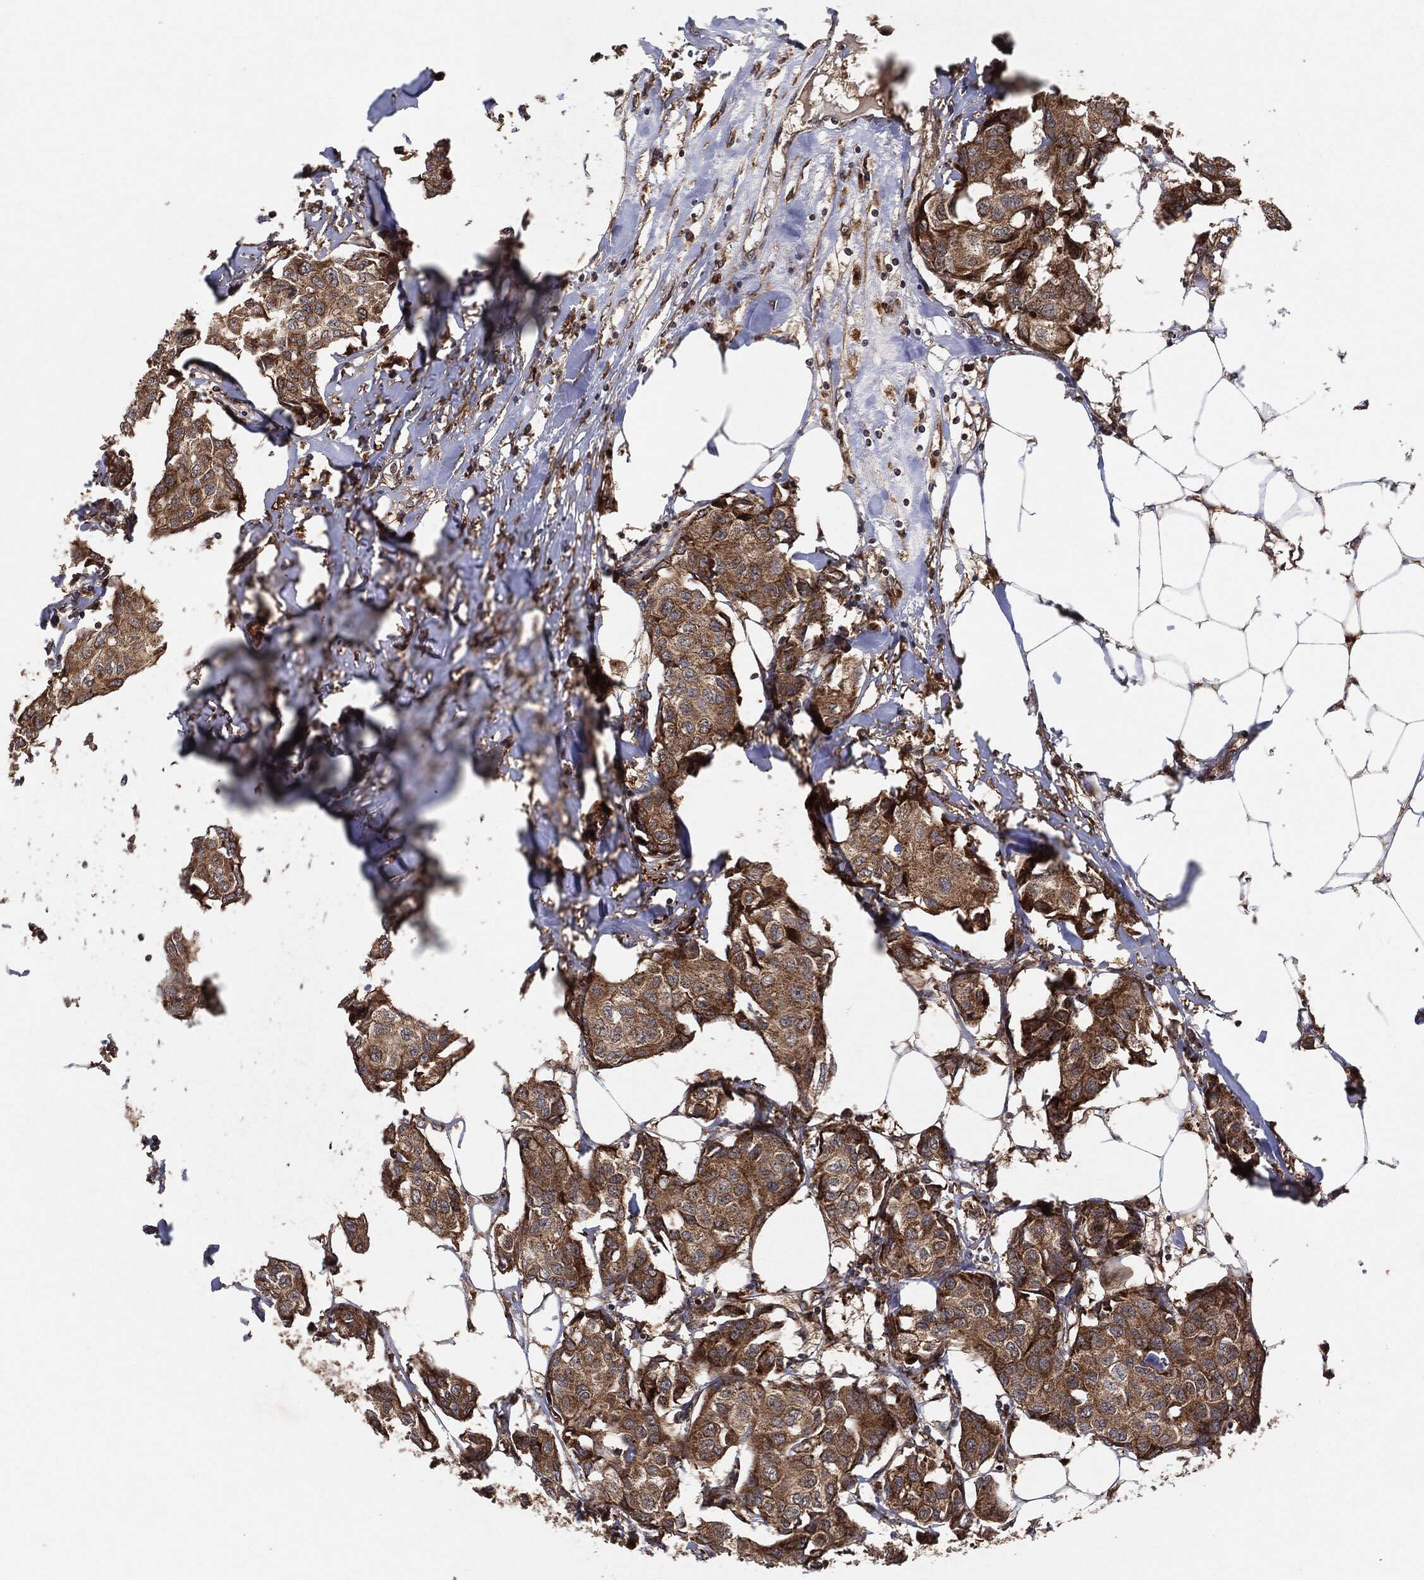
{"staining": {"intensity": "moderate", "quantity": ">75%", "location": "cytoplasmic/membranous"}, "tissue": "breast cancer", "cell_type": "Tumor cells", "image_type": "cancer", "snomed": [{"axis": "morphology", "description": "Duct carcinoma"}, {"axis": "topography", "description": "Breast"}], "caption": "Breast cancer (intraductal carcinoma) was stained to show a protein in brown. There is medium levels of moderate cytoplasmic/membranous positivity in about >75% of tumor cells.", "gene": "BCAR1", "patient": {"sex": "female", "age": 80}}